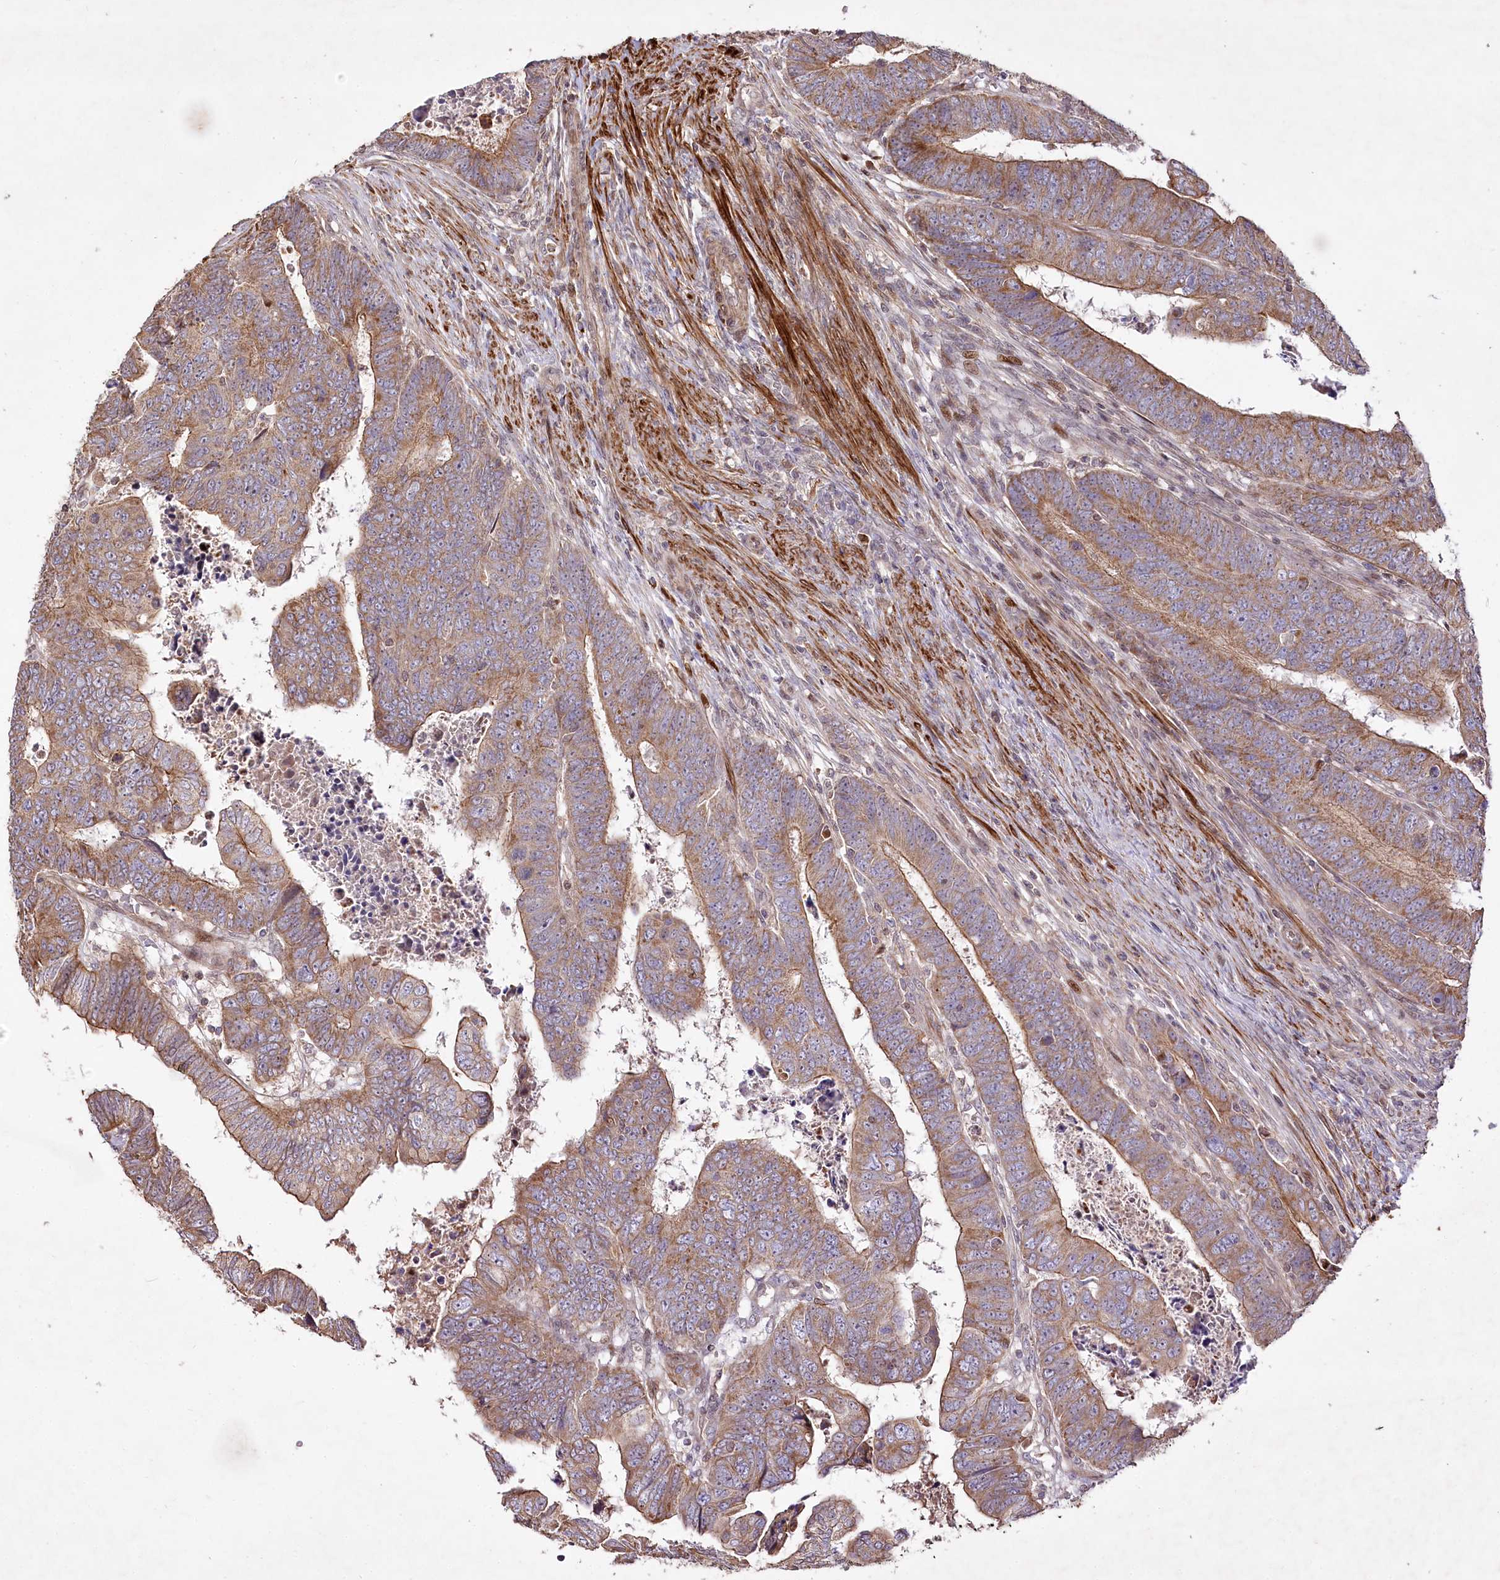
{"staining": {"intensity": "moderate", "quantity": ">75%", "location": "cytoplasmic/membranous"}, "tissue": "colorectal cancer", "cell_type": "Tumor cells", "image_type": "cancer", "snomed": [{"axis": "morphology", "description": "Normal tissue, NOS"}, {"axis": "morphology", "description": "Adenocarcinoma, NOS"}, {"axis": "topography", "description": "Rectum"}], "caption": "Colorectal cancer (adenocarcinoma) stained with immunohistochemistry shows moderate cytoplasmic/membranous staining in about >75% of tumor cells. The staining was performed using DAB, with brown indicating positive protein expression. Nuclei are stained blue with hematoxylin.", "gene": "PSTK", "patient": {"sex": "female", "age": 65}}